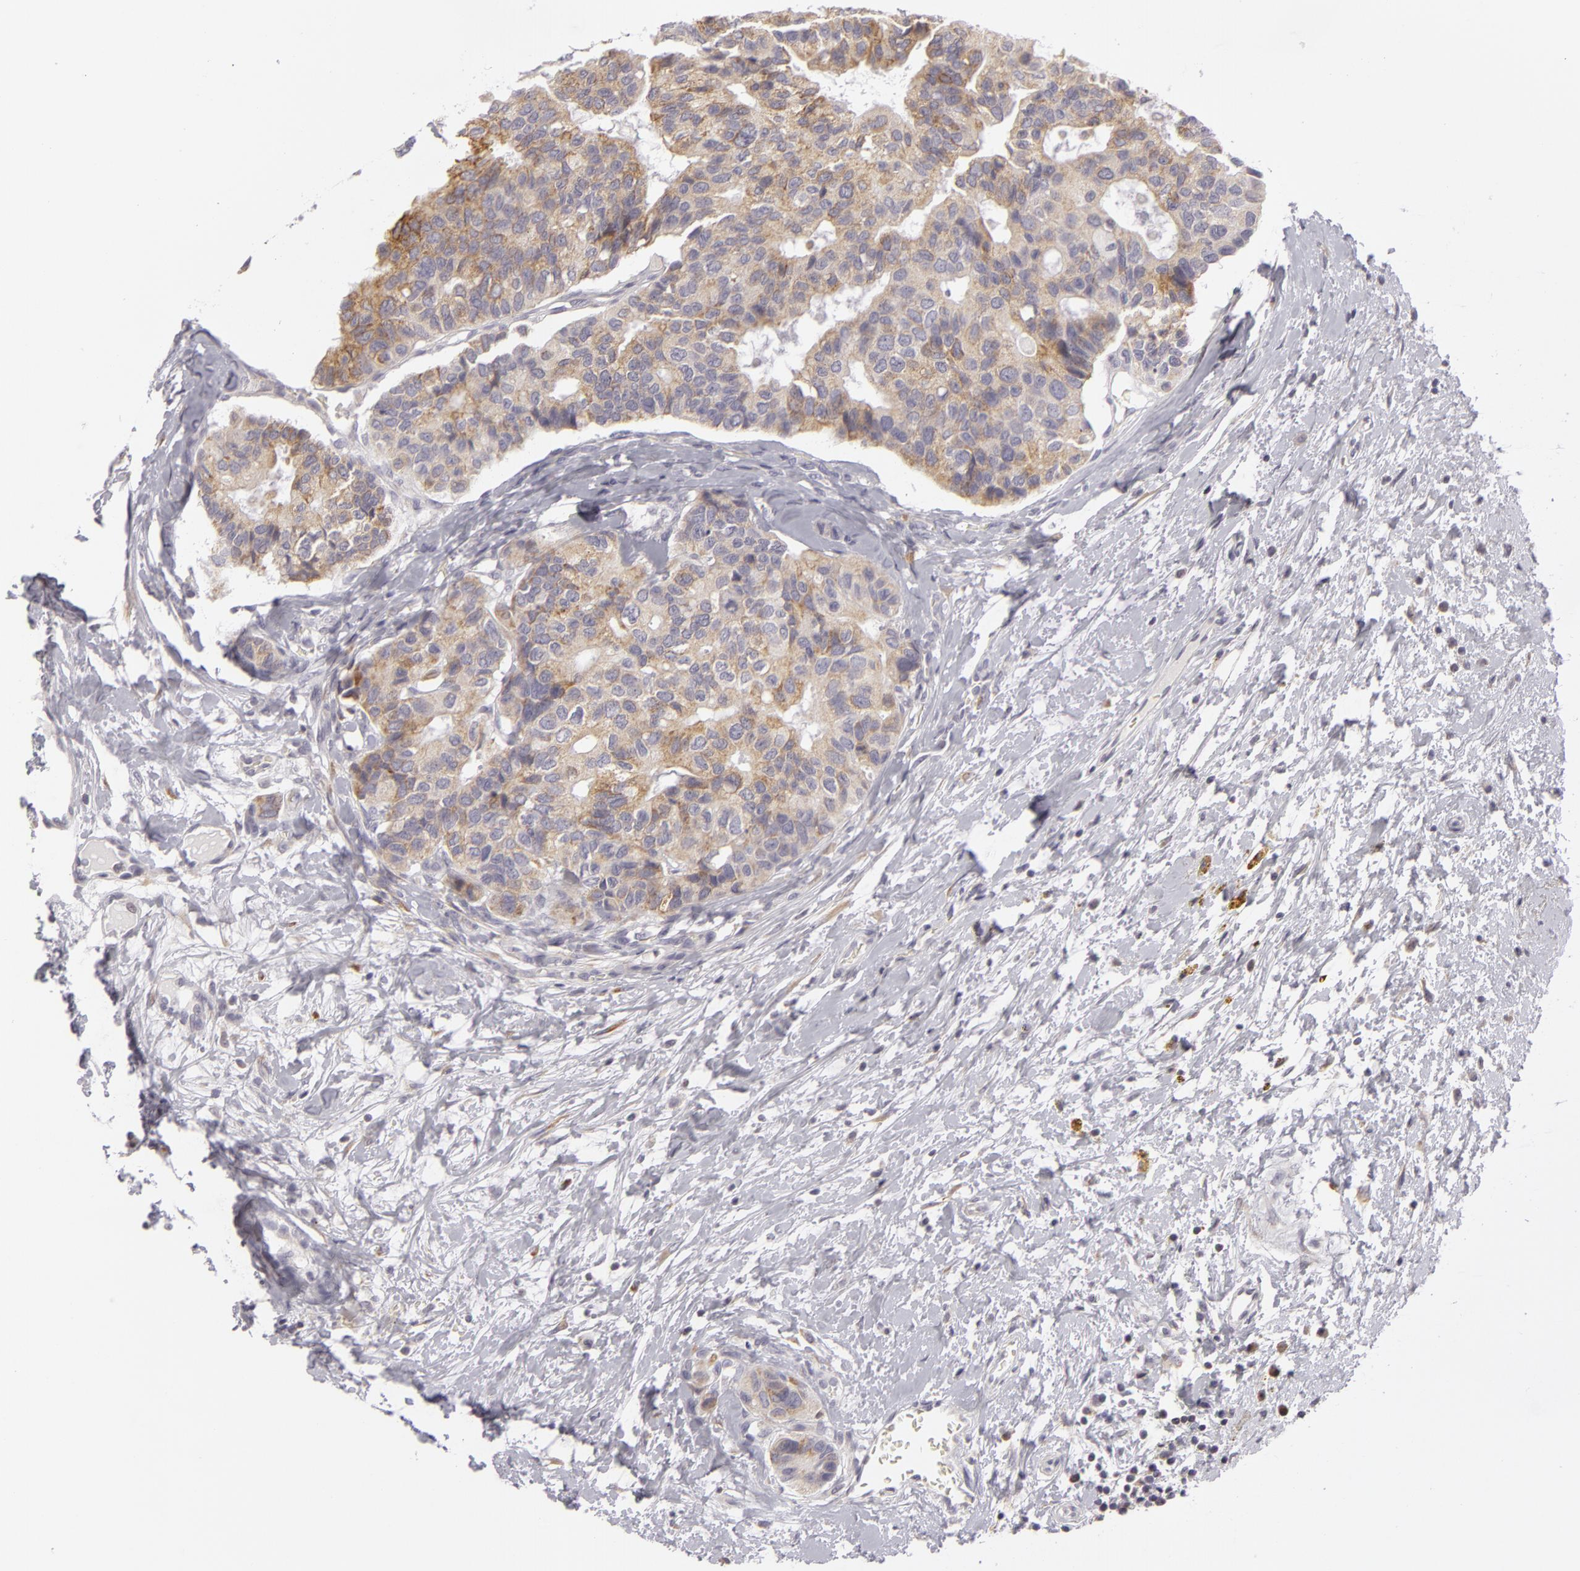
{"staining": {"intensity": "weak", "quantity": ">75%", "location": "cytoplasmic/membranous"}, "tissue": "breast cancer", "cell_type": "Tumor cells", "image_type": "cancer", "snomed": [{"axis": "morphology", "description": "Duct carcinoma"}, {"axis": "topography", "description": "Breast"}], "caption": "Tumor cells display weak cytoplasmic/membranous expression in about >75% of cells in breast cancer. The staining was performed using DAB to visualize the protein expression in brown, while the nuclei were stained in blue with hematoxylin (Magnification: 20x).", "gene": "ATP2B3", "patient": {"sex": "female", "age": 69}}